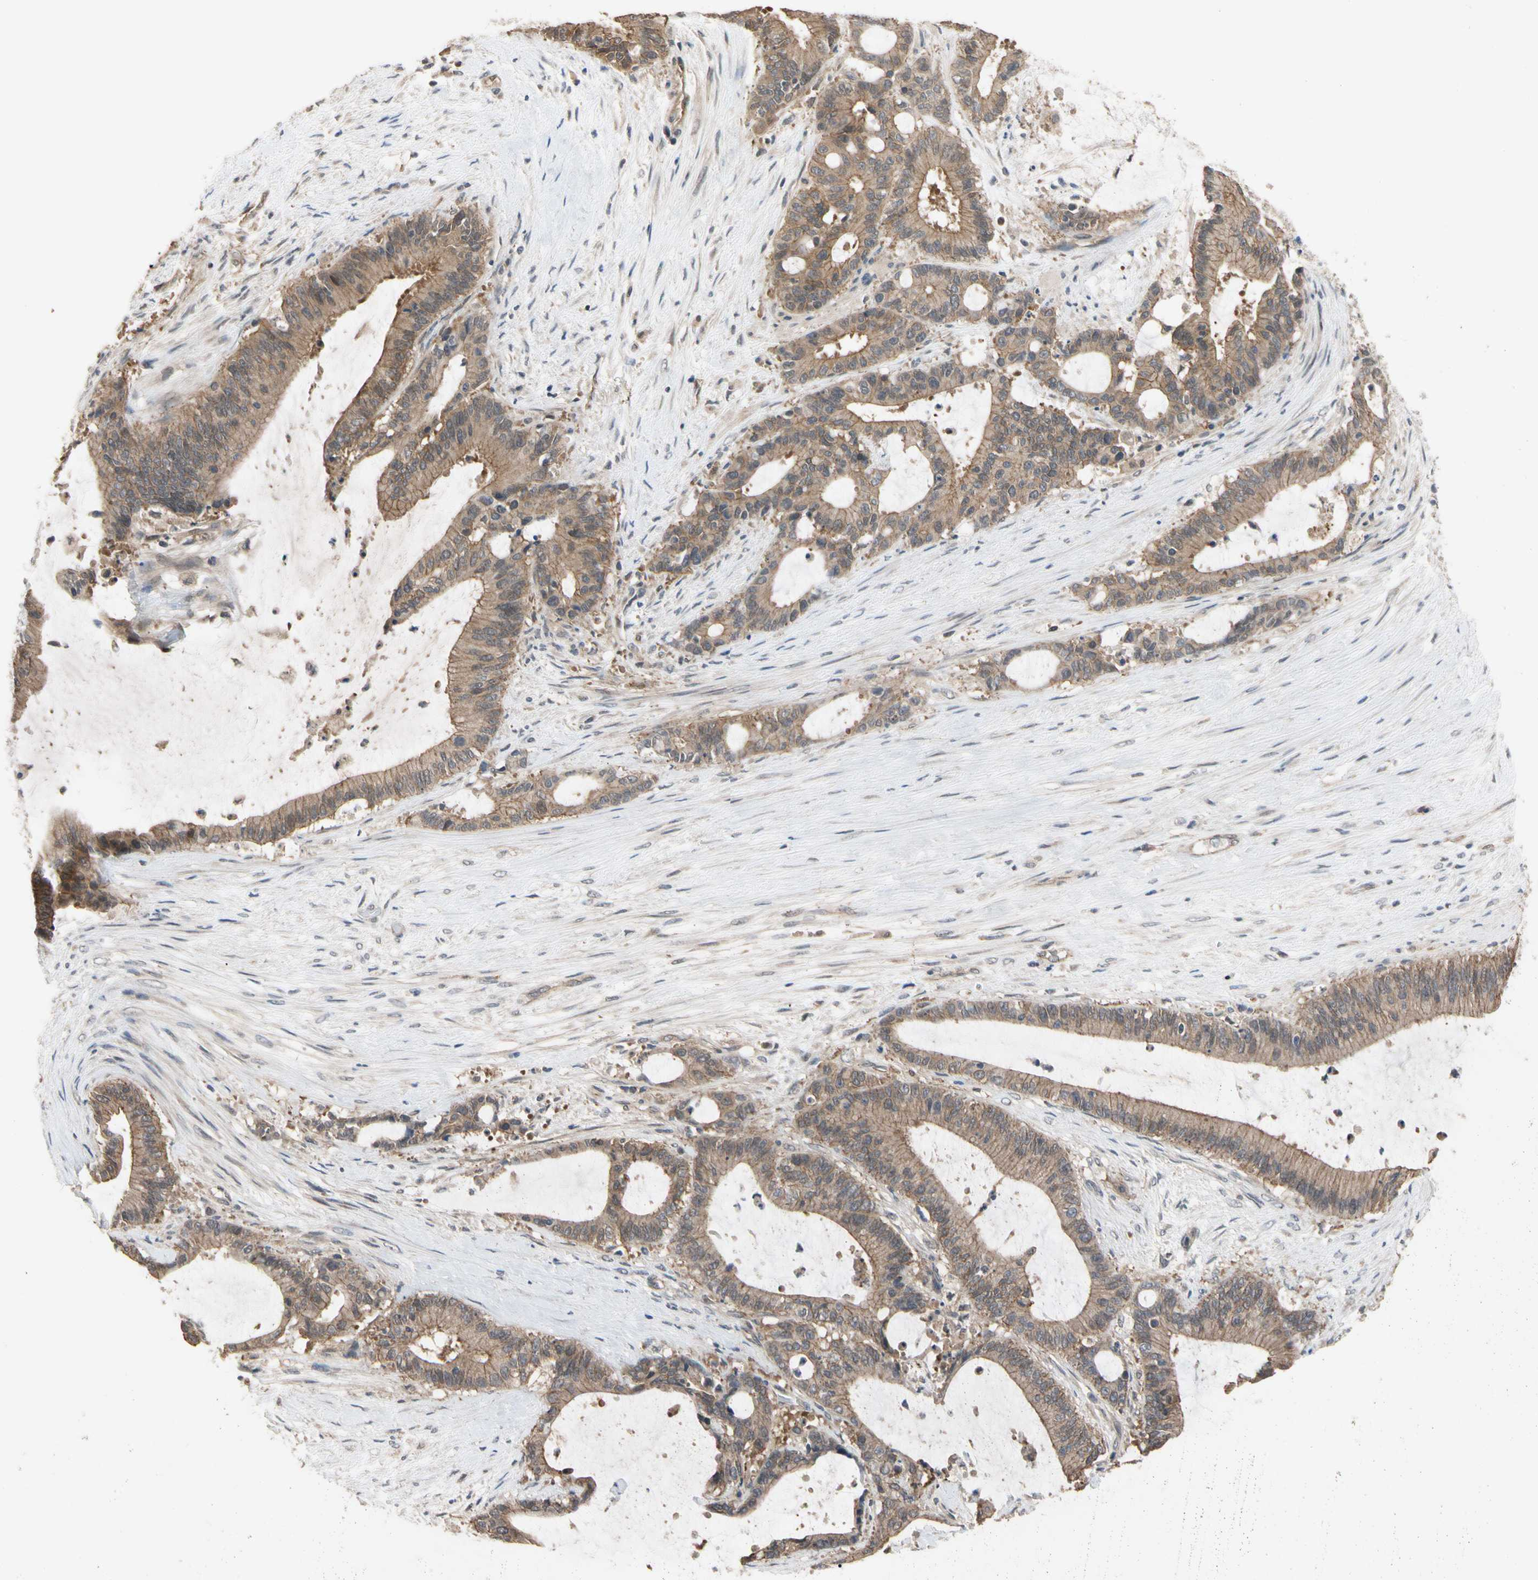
{"staining": {"intensity": "moderate", "quantity": ">75%", "location": "cytoplasmic/membranous"}, "tissue": "liver cancer", "cell_type": "Tumor cells", "image_type": "cancer", "snomed": [{"axis": "morphology", "description": "Cholangiocarcinoma"}, {"axis": "topography", "description": "Liver"}], "caption": "Tumor cells show medium levels of moderate cytoplasmic/membranous expression in approximately >75% of cells in liver cancer.", "gene": "DPP8", "patient": {"sex": "female", "age": 73}}